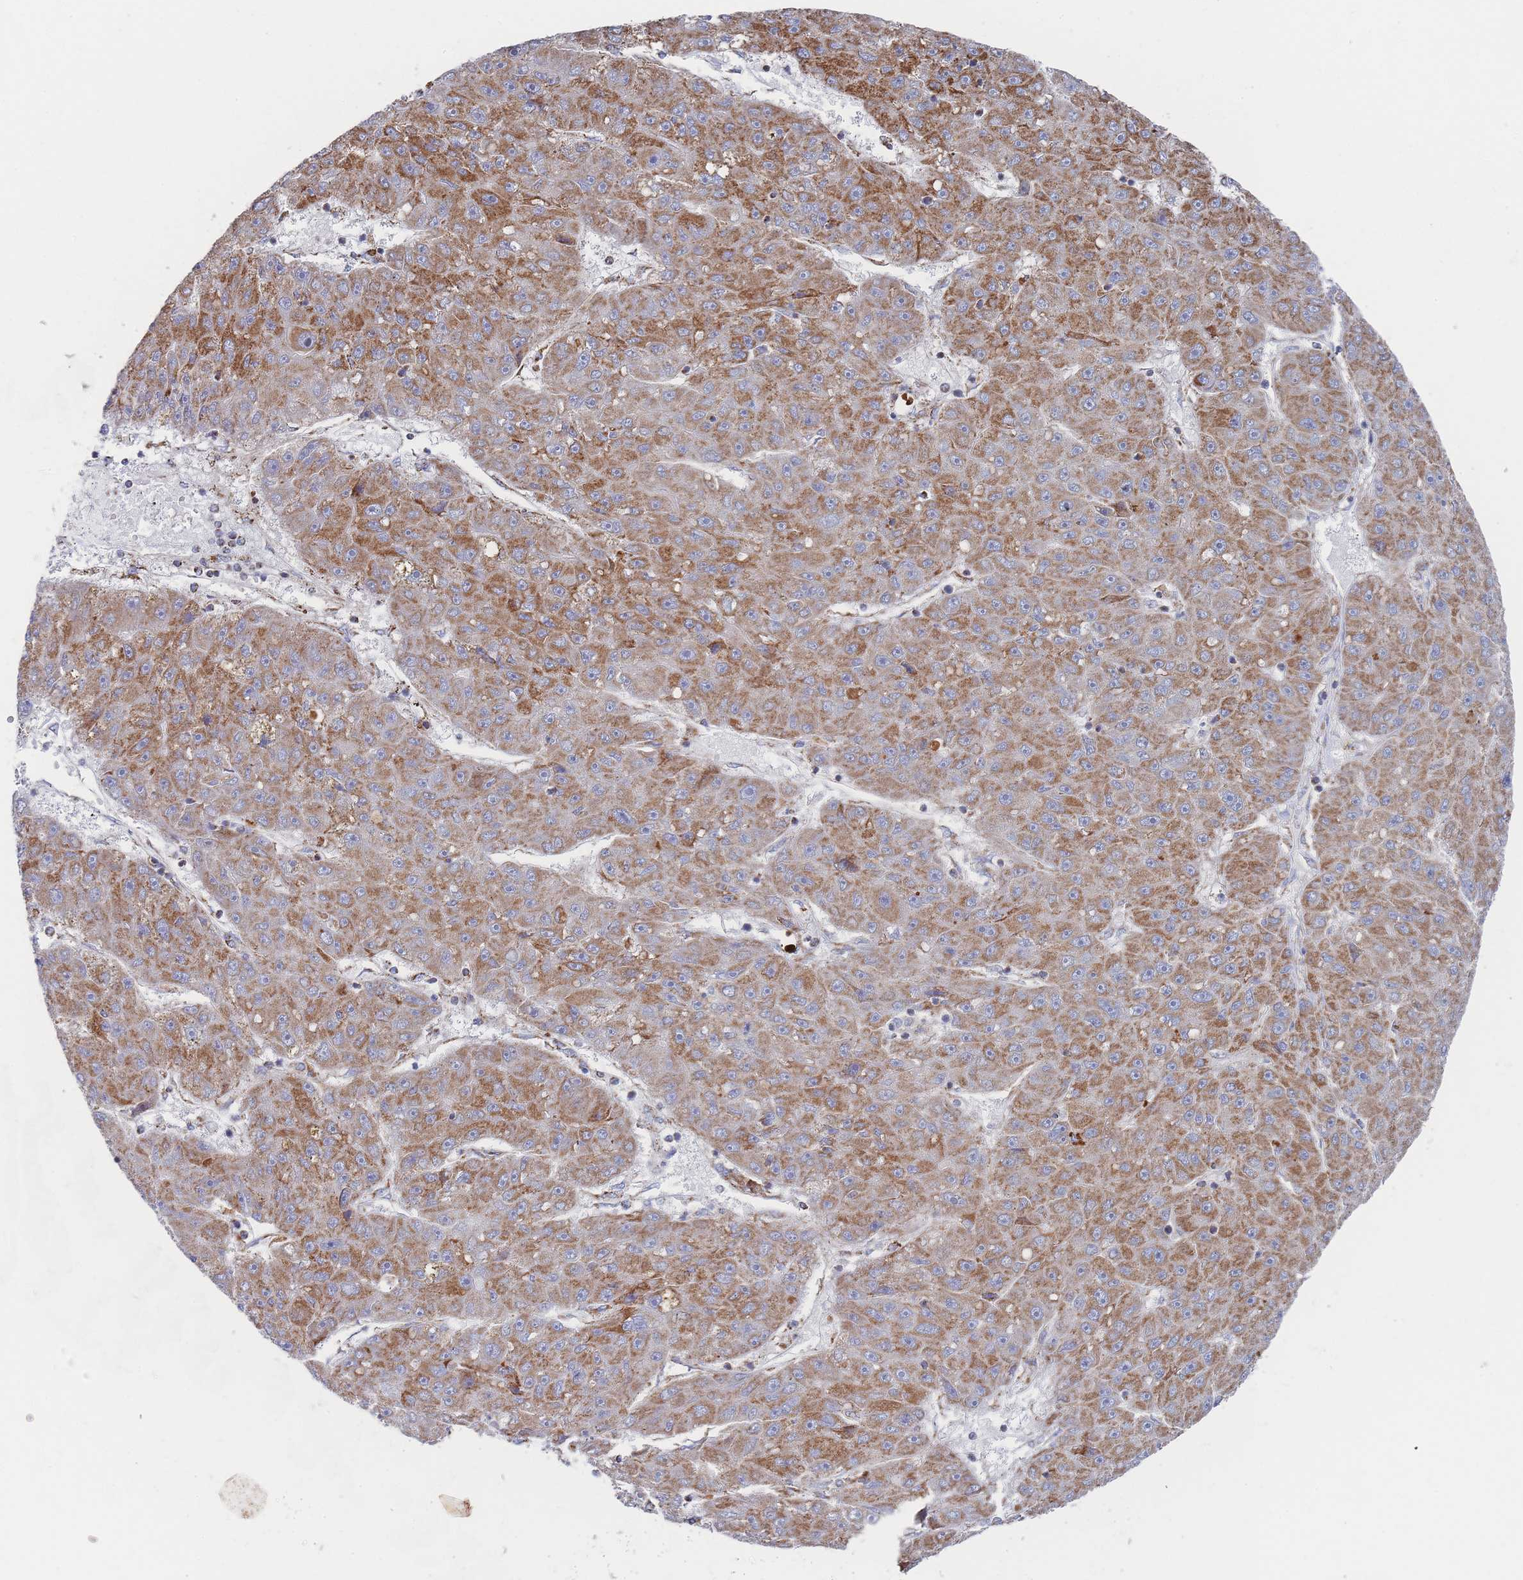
{"staining": {"intensity": "strong", "quantity": "25%-75%", "location": "cytoplasmic/membranous"}, "tissue": "liver cancer", "cell_type": "Tumor cells", "image_type": "cancer", "snomed": [{"axis": "morphology", "description": "Carcinoma, Hepatocellular, NOS"}, {"axis": "topography", "description": "Liver"}], "caption": "DAB immunohistochemical staining of human liver cancer demonstrates strong cytoplasmic/membranous protein expression in about 25%-75% of tumor cells. (IHC, brightfield microscopy, high magnification).", "gene": "IKZF4", "patient": {"sex": "male", "age": 67}}